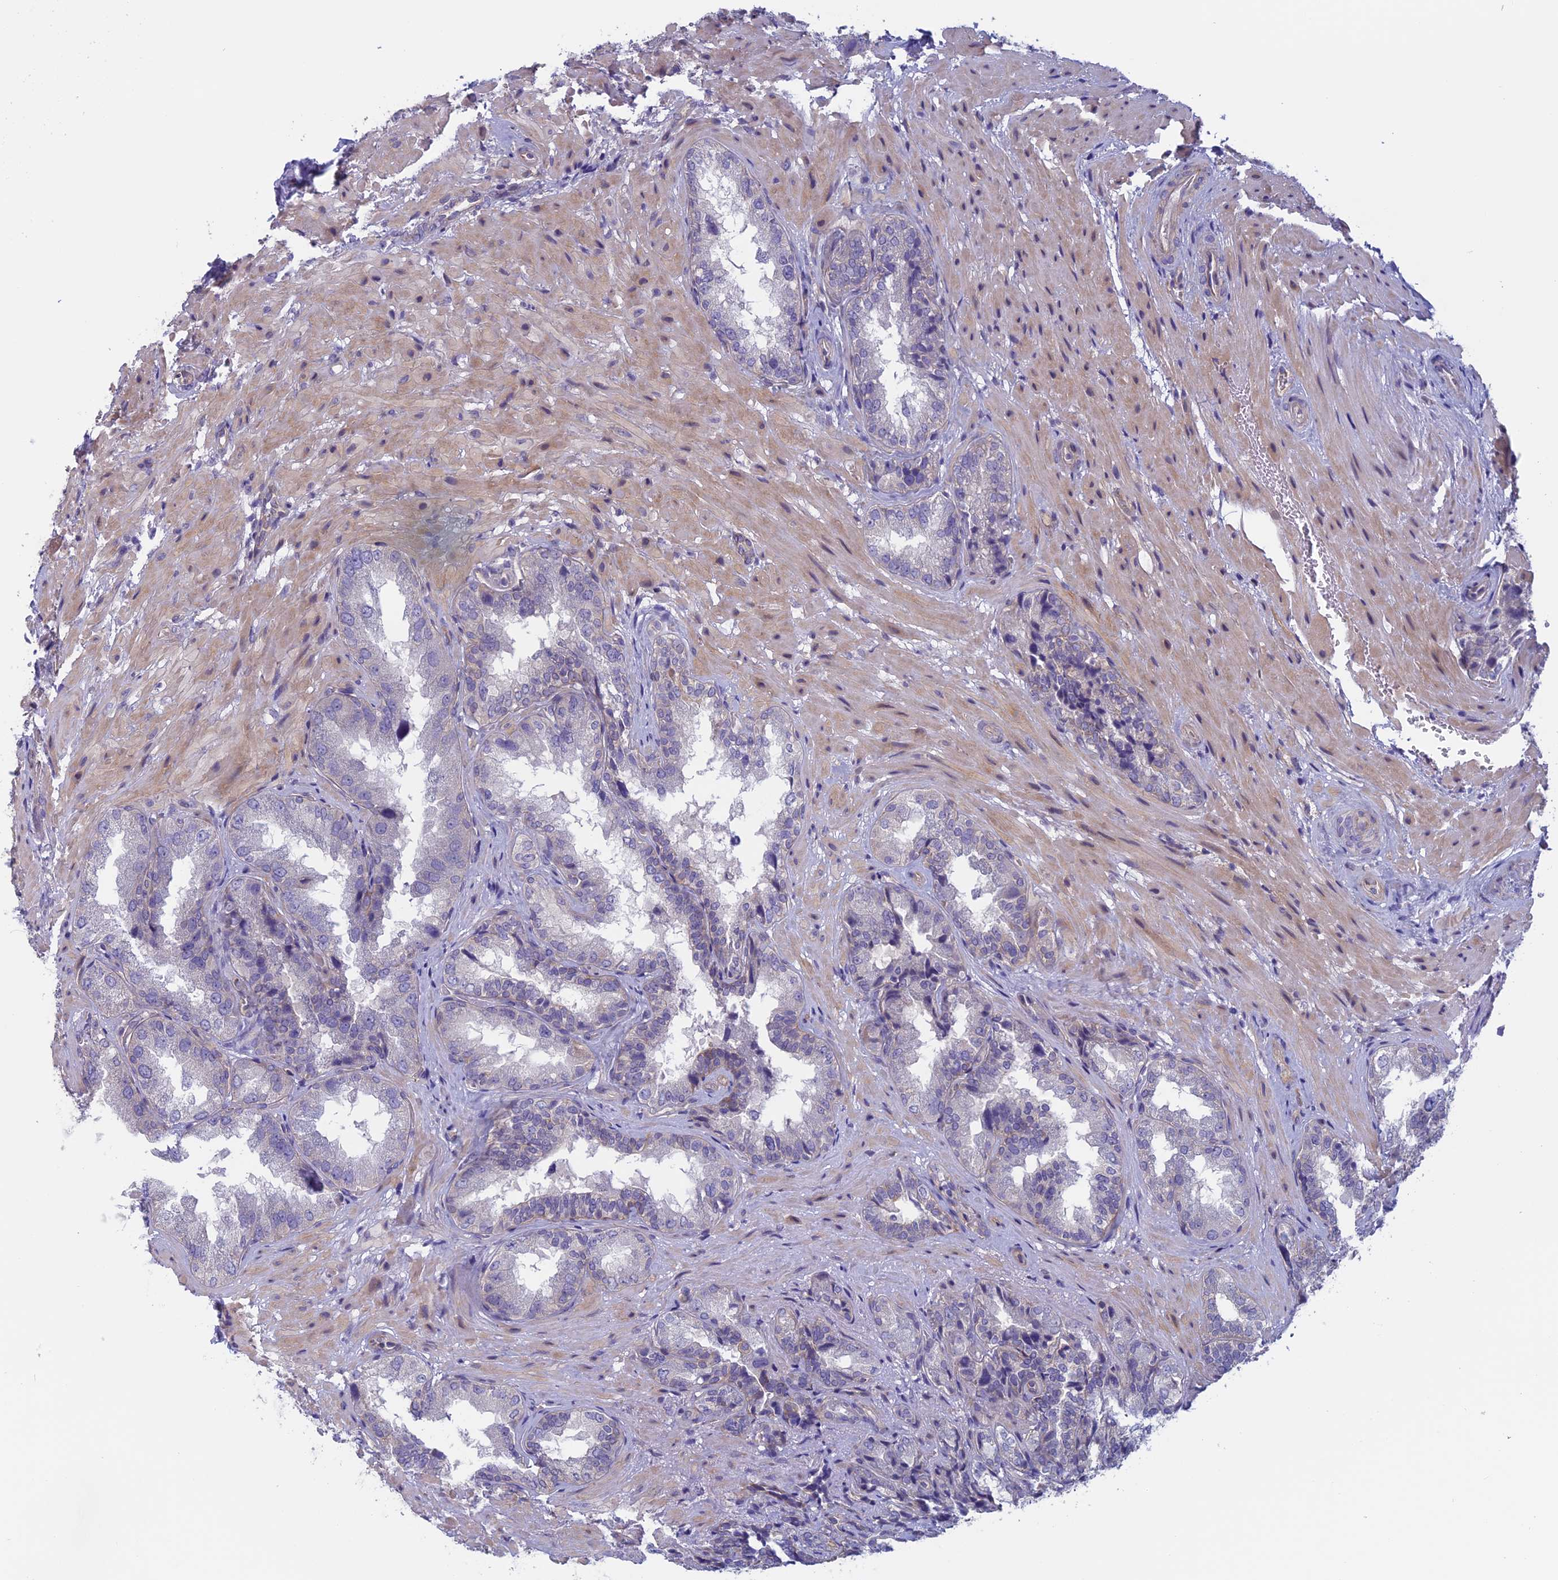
{"staining": {"intensity": "negative", "quantity": "none", "location": "none"}, "tissue": "seminal vesicle", "cell_type": "Glandular cells", "image_type": "normal", "snomed": [{"axis": "morphology", "description": "Normal tissue, NOS"}, {"axis": "topography", "description": "Seminal veicle"}, {"axis": "topography", "description": "Peripheral nerve tissue"}], "caption": "Human seminal vesicle stained for a protein using immunohistochemistry (IHC) demonstrates no positivity in glandular cells.", "gene": "CNOT6L", "patient": {"sex": "male", "age": 63}}